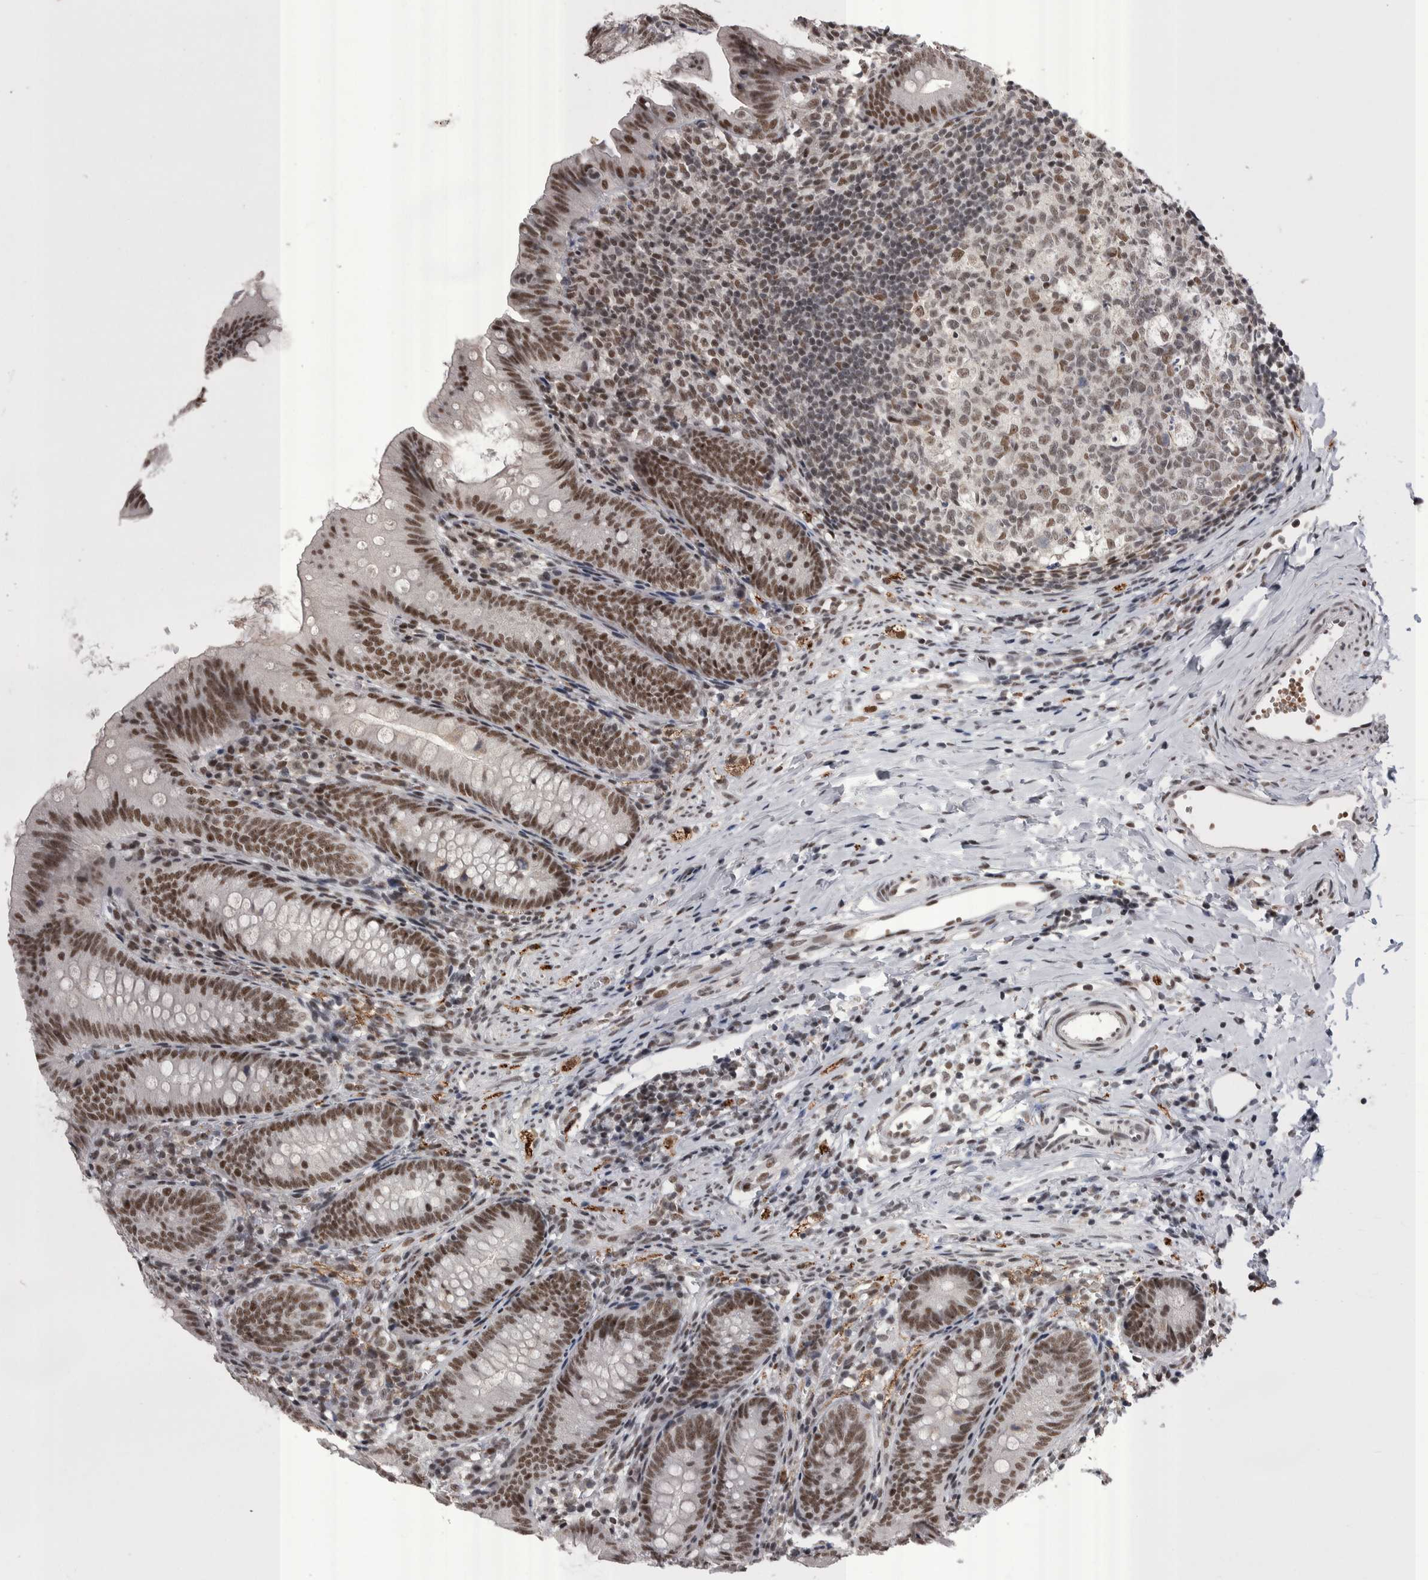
{"staining": {"intensity": "moderate", "quantity": ">75%", "location": "nuclear"}, "tissue": "appendix", "cell_type": "Glandular cells", "image_type": "normal", "snomed": [{"axis": "morphology", "description": "Normal tissue, NOS"}, {"axis": "topography", "description": "Appendix"}], "caption": "High-magnification brightfield microscopy of benign appendix stained with DAB (3,3'-diaminobenzidine) (brown) and counterstained with hematoxylin (blue). glandular cells exhibit moderate nuclear positivity is appreciated in about>75% of cells.", "gene": "DMTF1", "patient": {"sex": "male", "age": 1}}